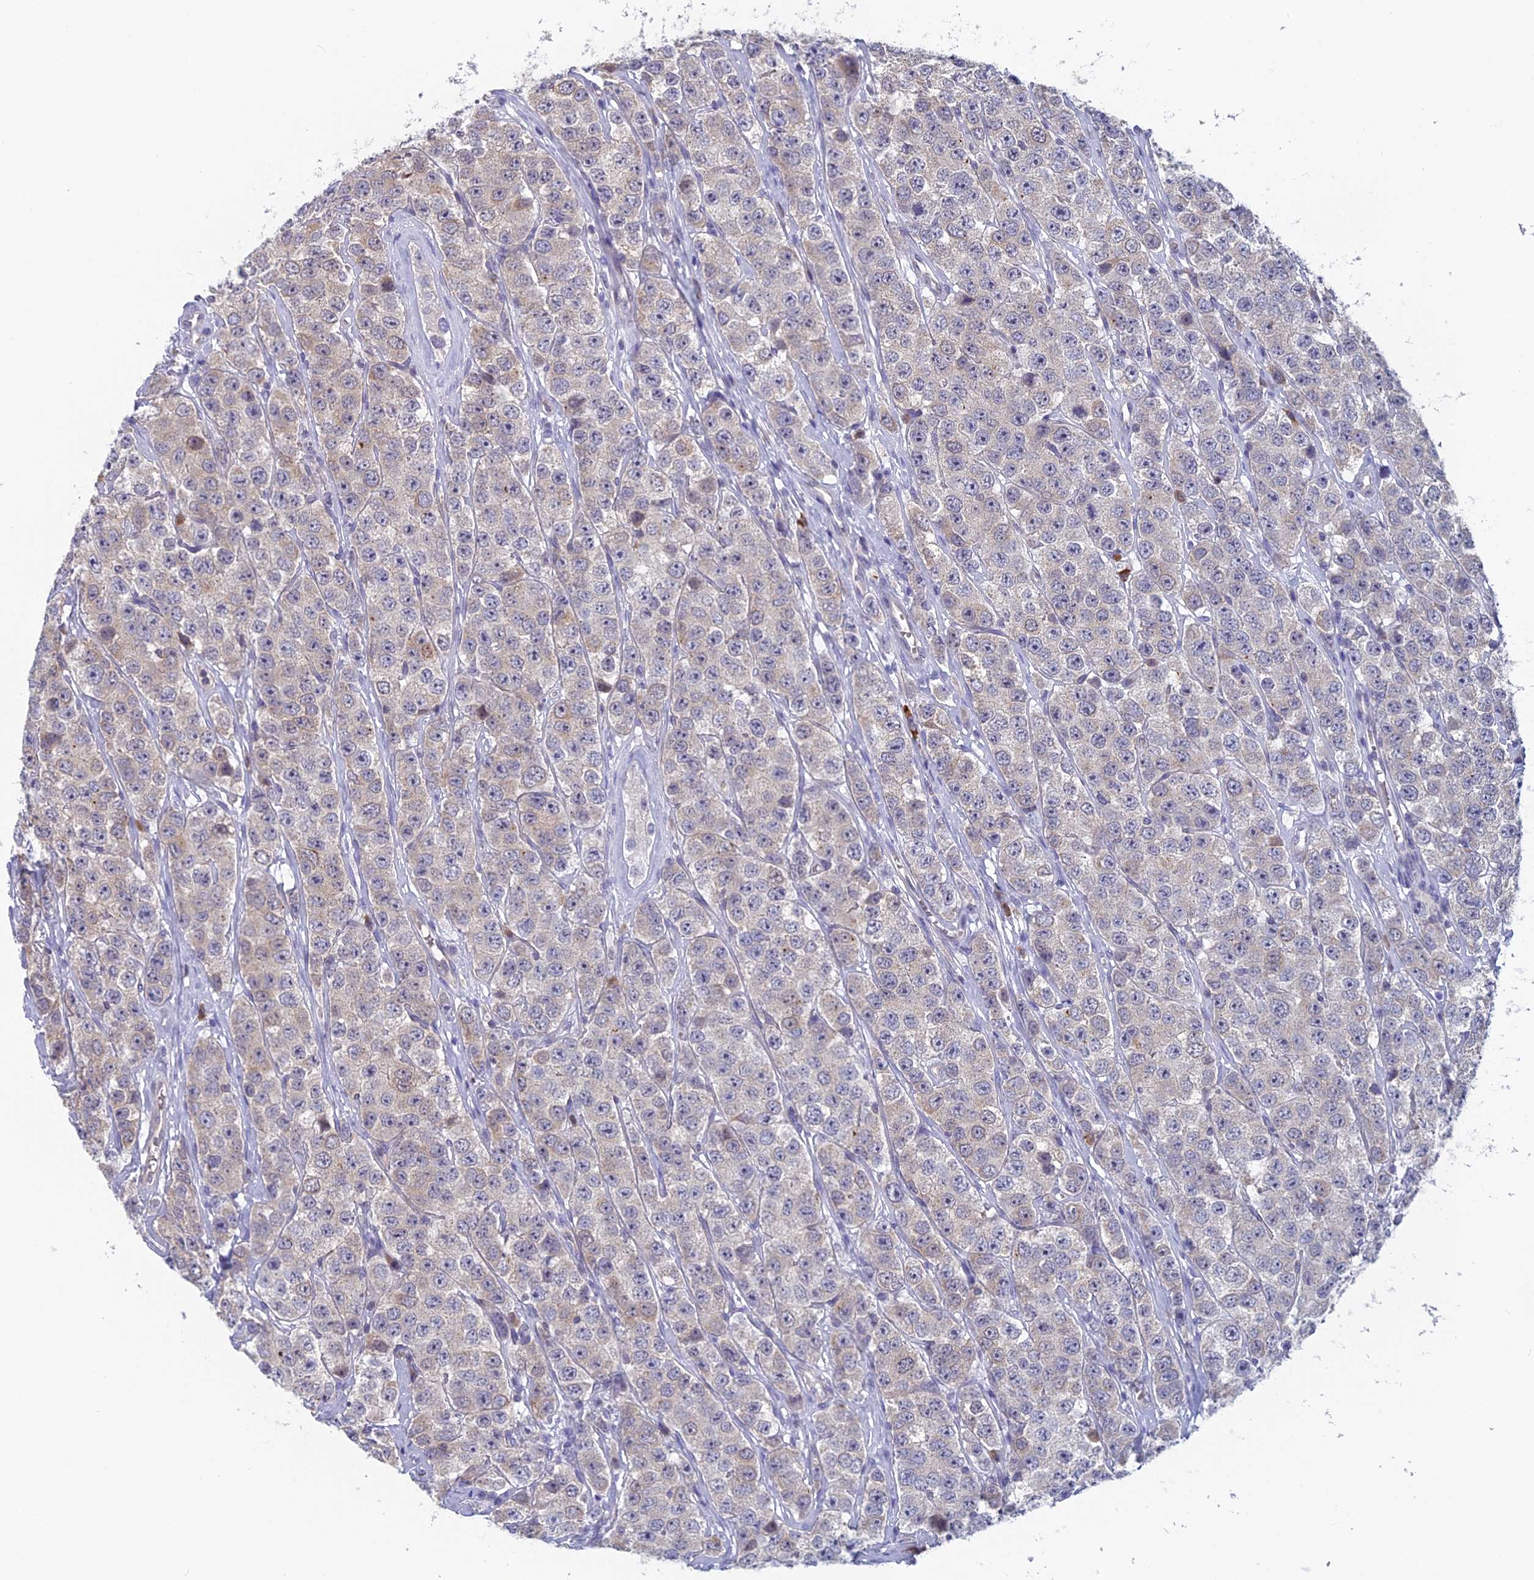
{"staining": {"intensity": "negative", "quantity": "none", "location": "none"}, "tissue": "testis cancer", "cell_type": "Tumor cells", "image_type": "cancer", "snomed": [{"axis": "morphology", "description": "Seminoma, NOS"}, {"axis": "topography", "description": "Testis"}], "caption": "This is an immunohistochemistry photomicrograph of testis seminoma. There is no staining in tumor cells.", "gene": "MRI1", "patient": {"sex": "male", "age": 28}}